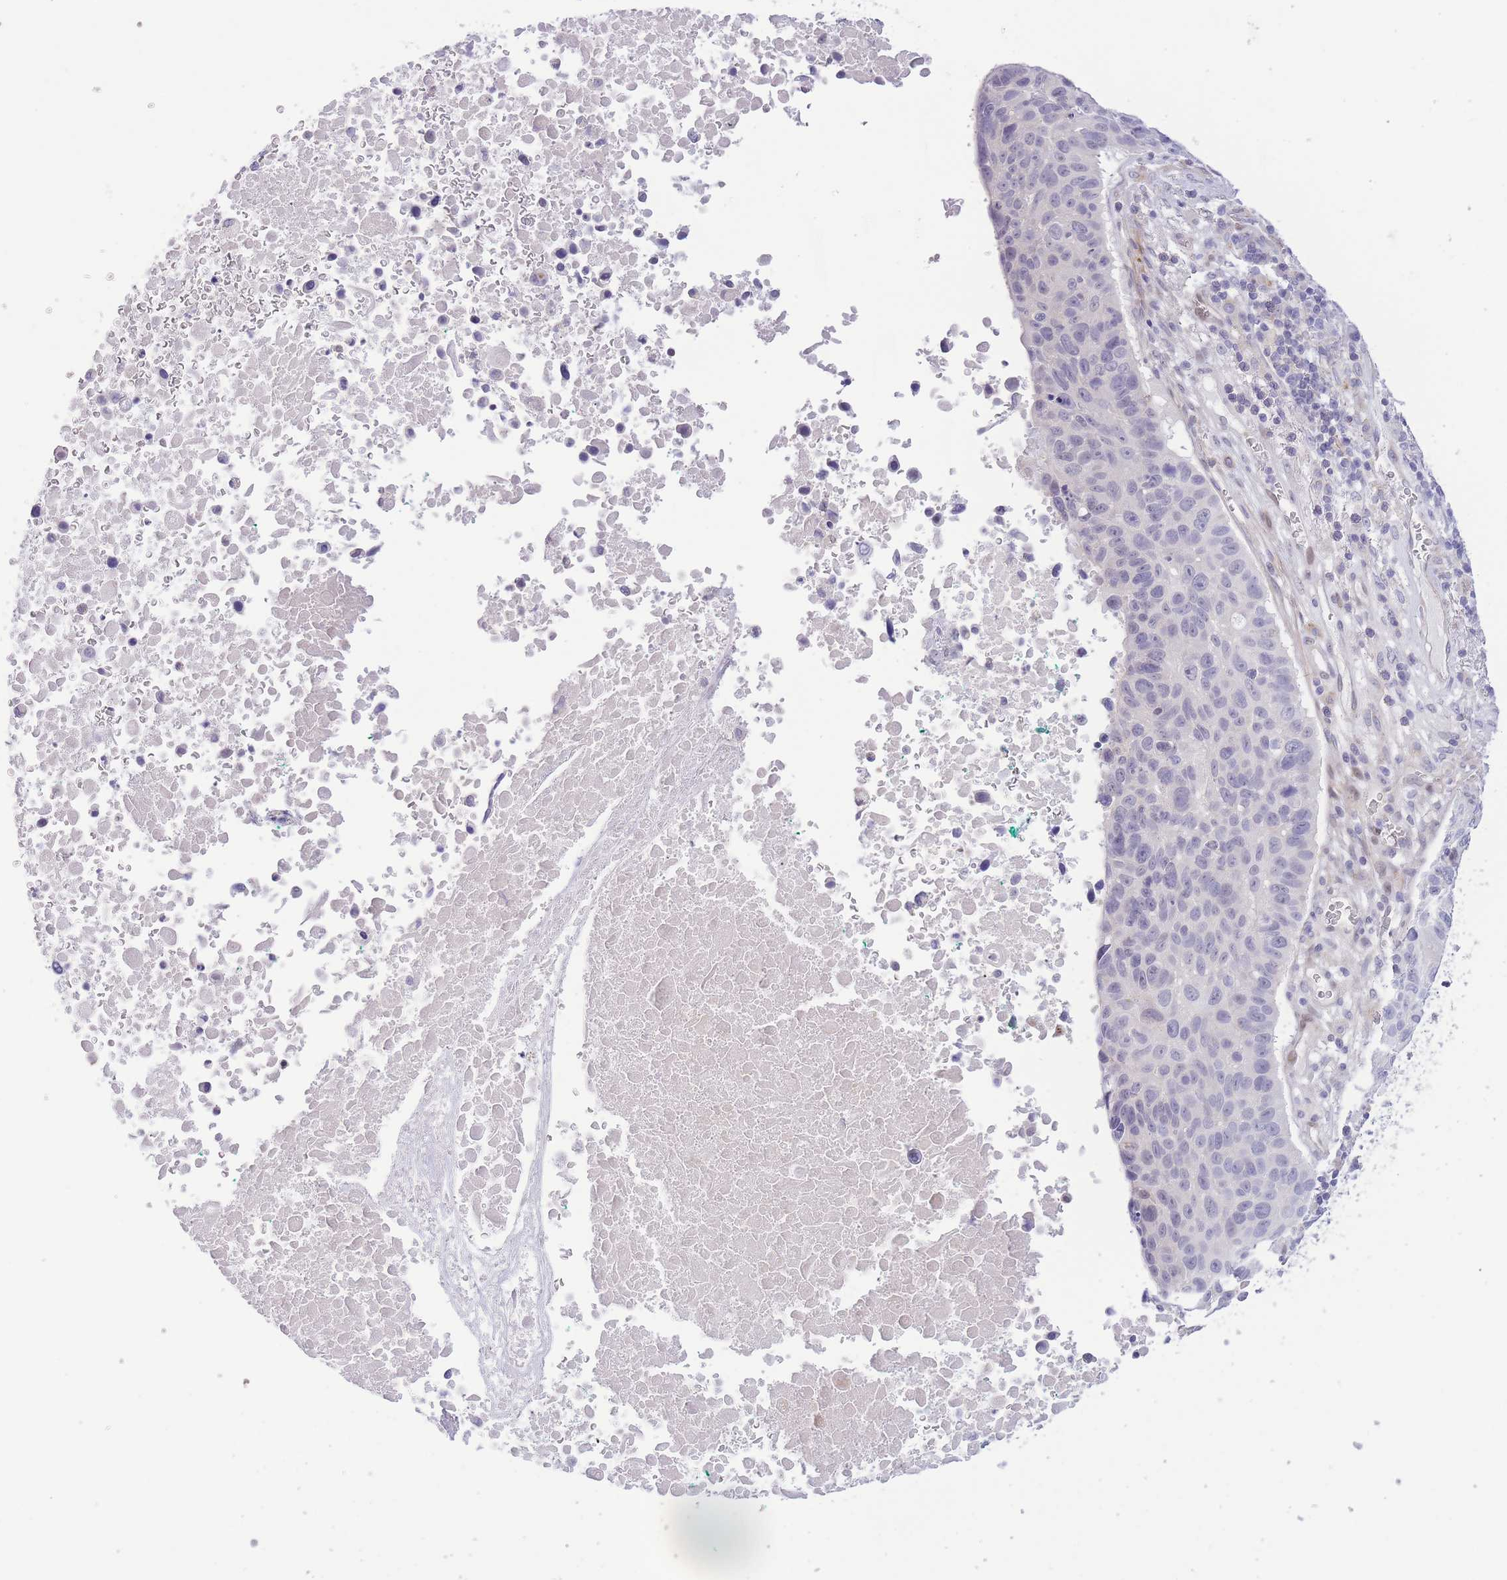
{"staining": {"intensity": "negative", "quantity": "none", "location": "none"}, "tissue": "lung cancer", "cell_type": "Tumor cells", "image_type": "cancer", "snomed": [{"axis": "morphology", "description": "Squamous cell carcinoma, NOS"}, {"axis": "topography", "description": "Lung"}], "caption": "Immunohistochemistry (IHC) of human lung cancer (squamous cell carcinoma) reveals no expression in tumor cells.", "gene": "C9orf152", "patient": {"sex": "male", "age": 66}}